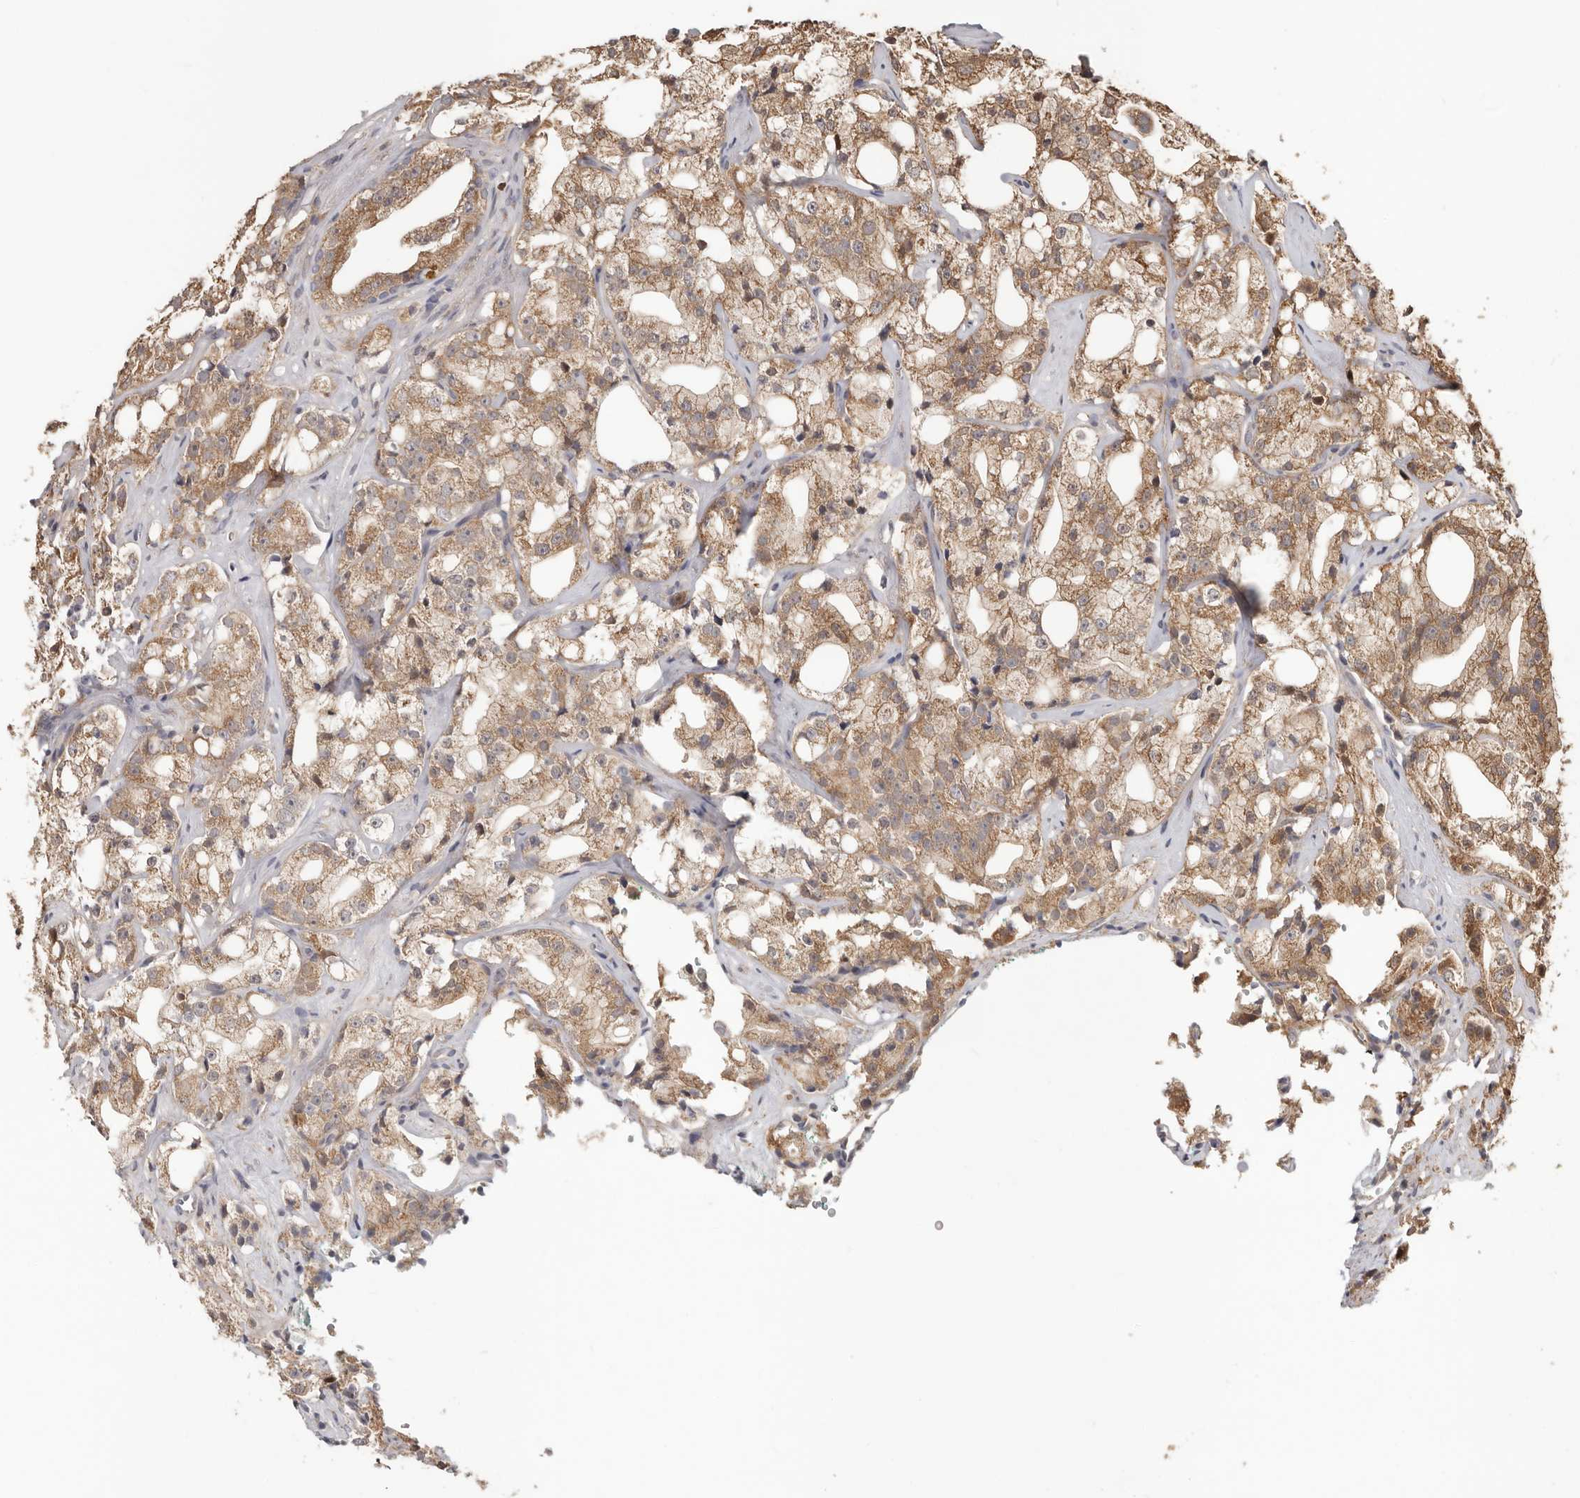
{"staining": {"intensity": "moderate", "quantity": ">75%", "location": "cytoplasmic/membranous"}, "tissue": "prostate cancer", "cell_type": "Tumor cells", "image_type": "cancer", "snomed": [{"axis": "morphology", "description": "Adenocarcinoma, High grade"}, {"axis": "topography", "description": "Prostate"}], "caption": "This histopathology image shows adenocarcinoma (high-grade) (prostate) stained with immunohistochemistry to label a protein in brown. The cytoplasmic/membranous of tumor cells show moderate positivity for the protein. Nuclei are counter-stained blue.", "gene": "LRP6", "patient": {"sex": "male", "age": 64}}